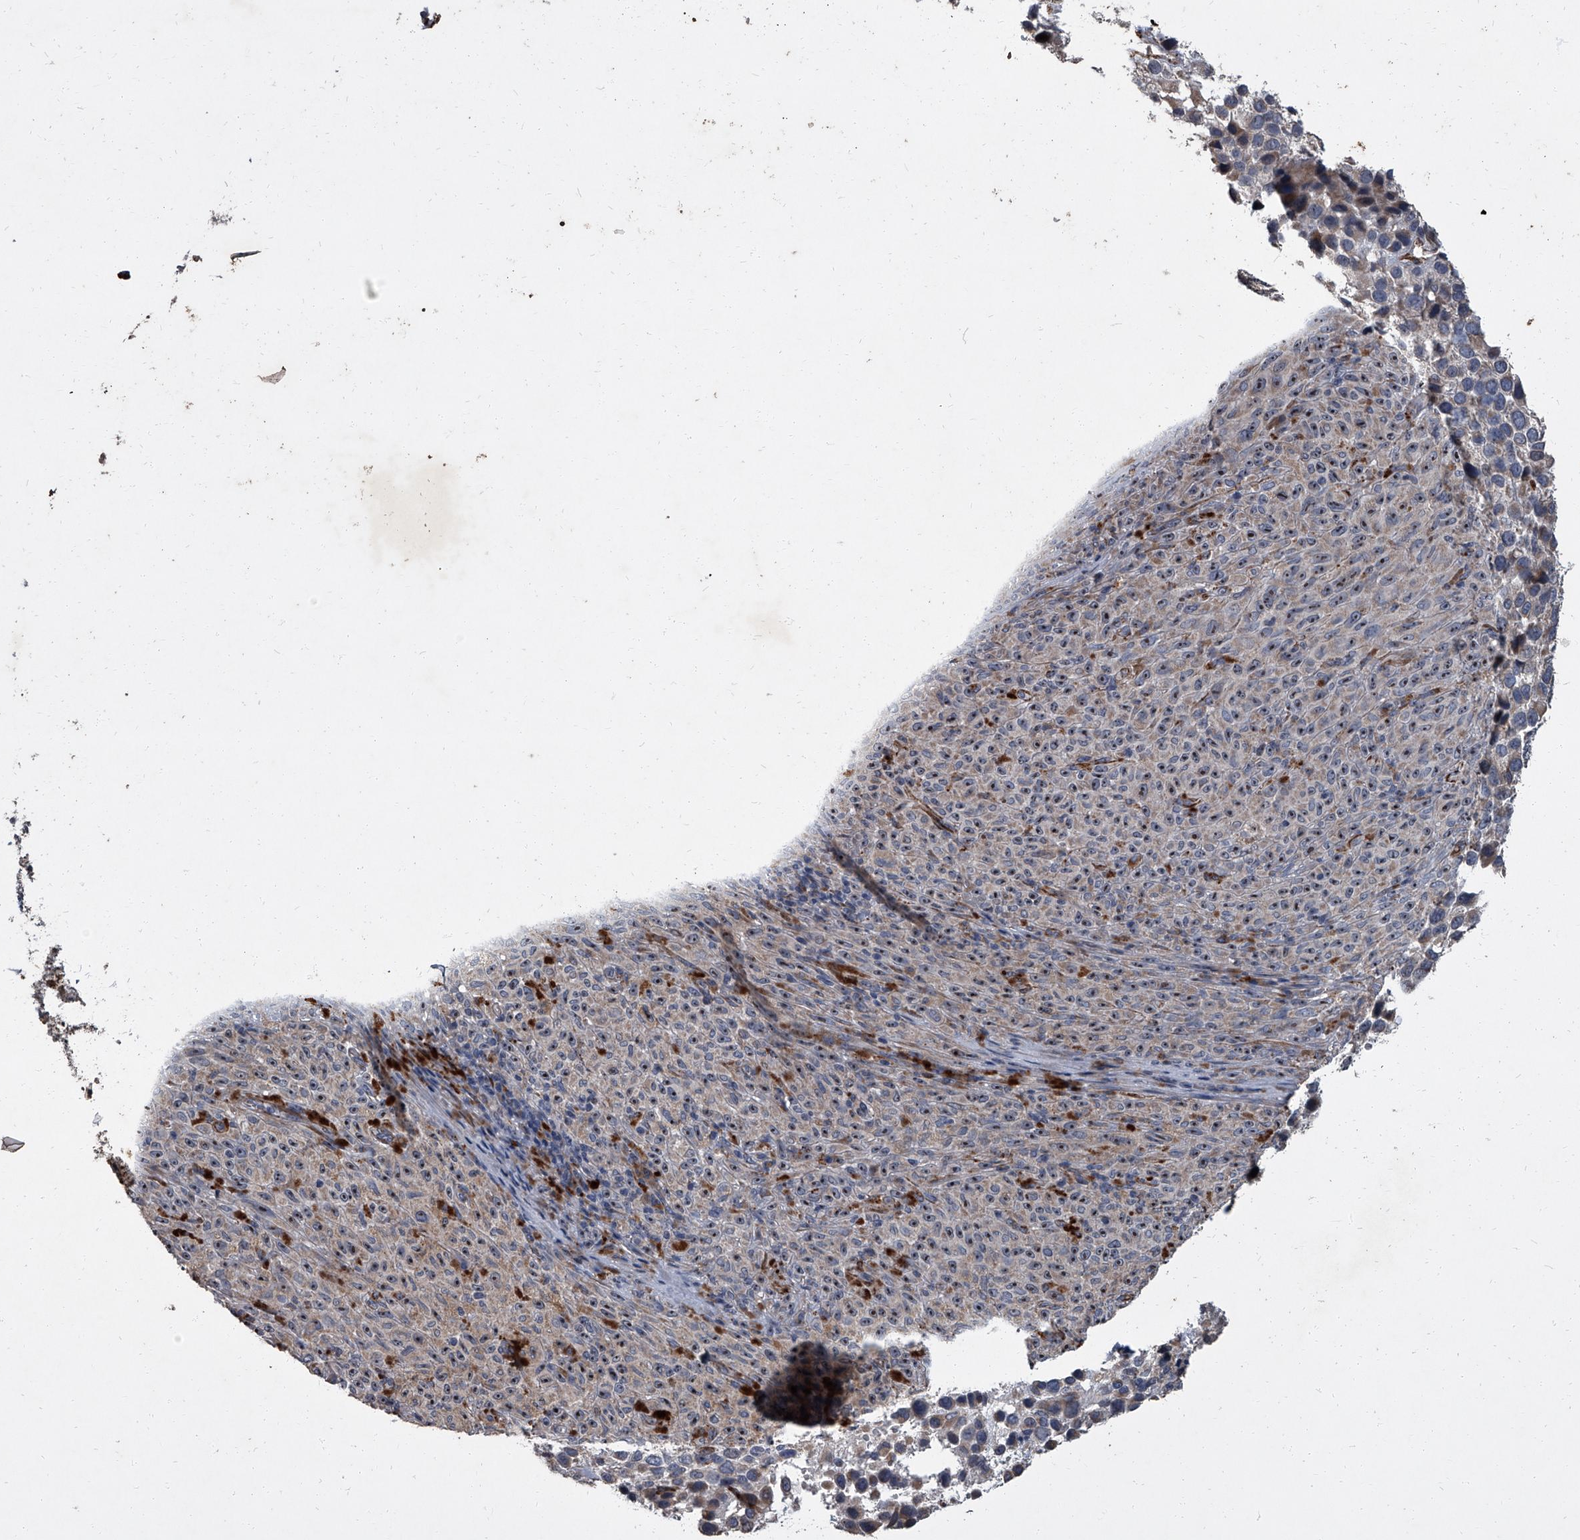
{"staining": {"intensity": "weak", "quantity": ">75%", "location": "nuclear"}, "tissue": "melanoma", "cell_type": "Tumor cells", "image_type": "cancer", "snomed": [{"axis": "morphology", "description": "Malignant melanoma, NOS"}, {"axis": "topography", "description": "Skin"}], "caption": "Protein expression analysis of melanoma exhibits weak nuclear staining in about >75% of tumor cells.", "gene": "SIRT4", "patient": {"sex": "female", "age": 82}}